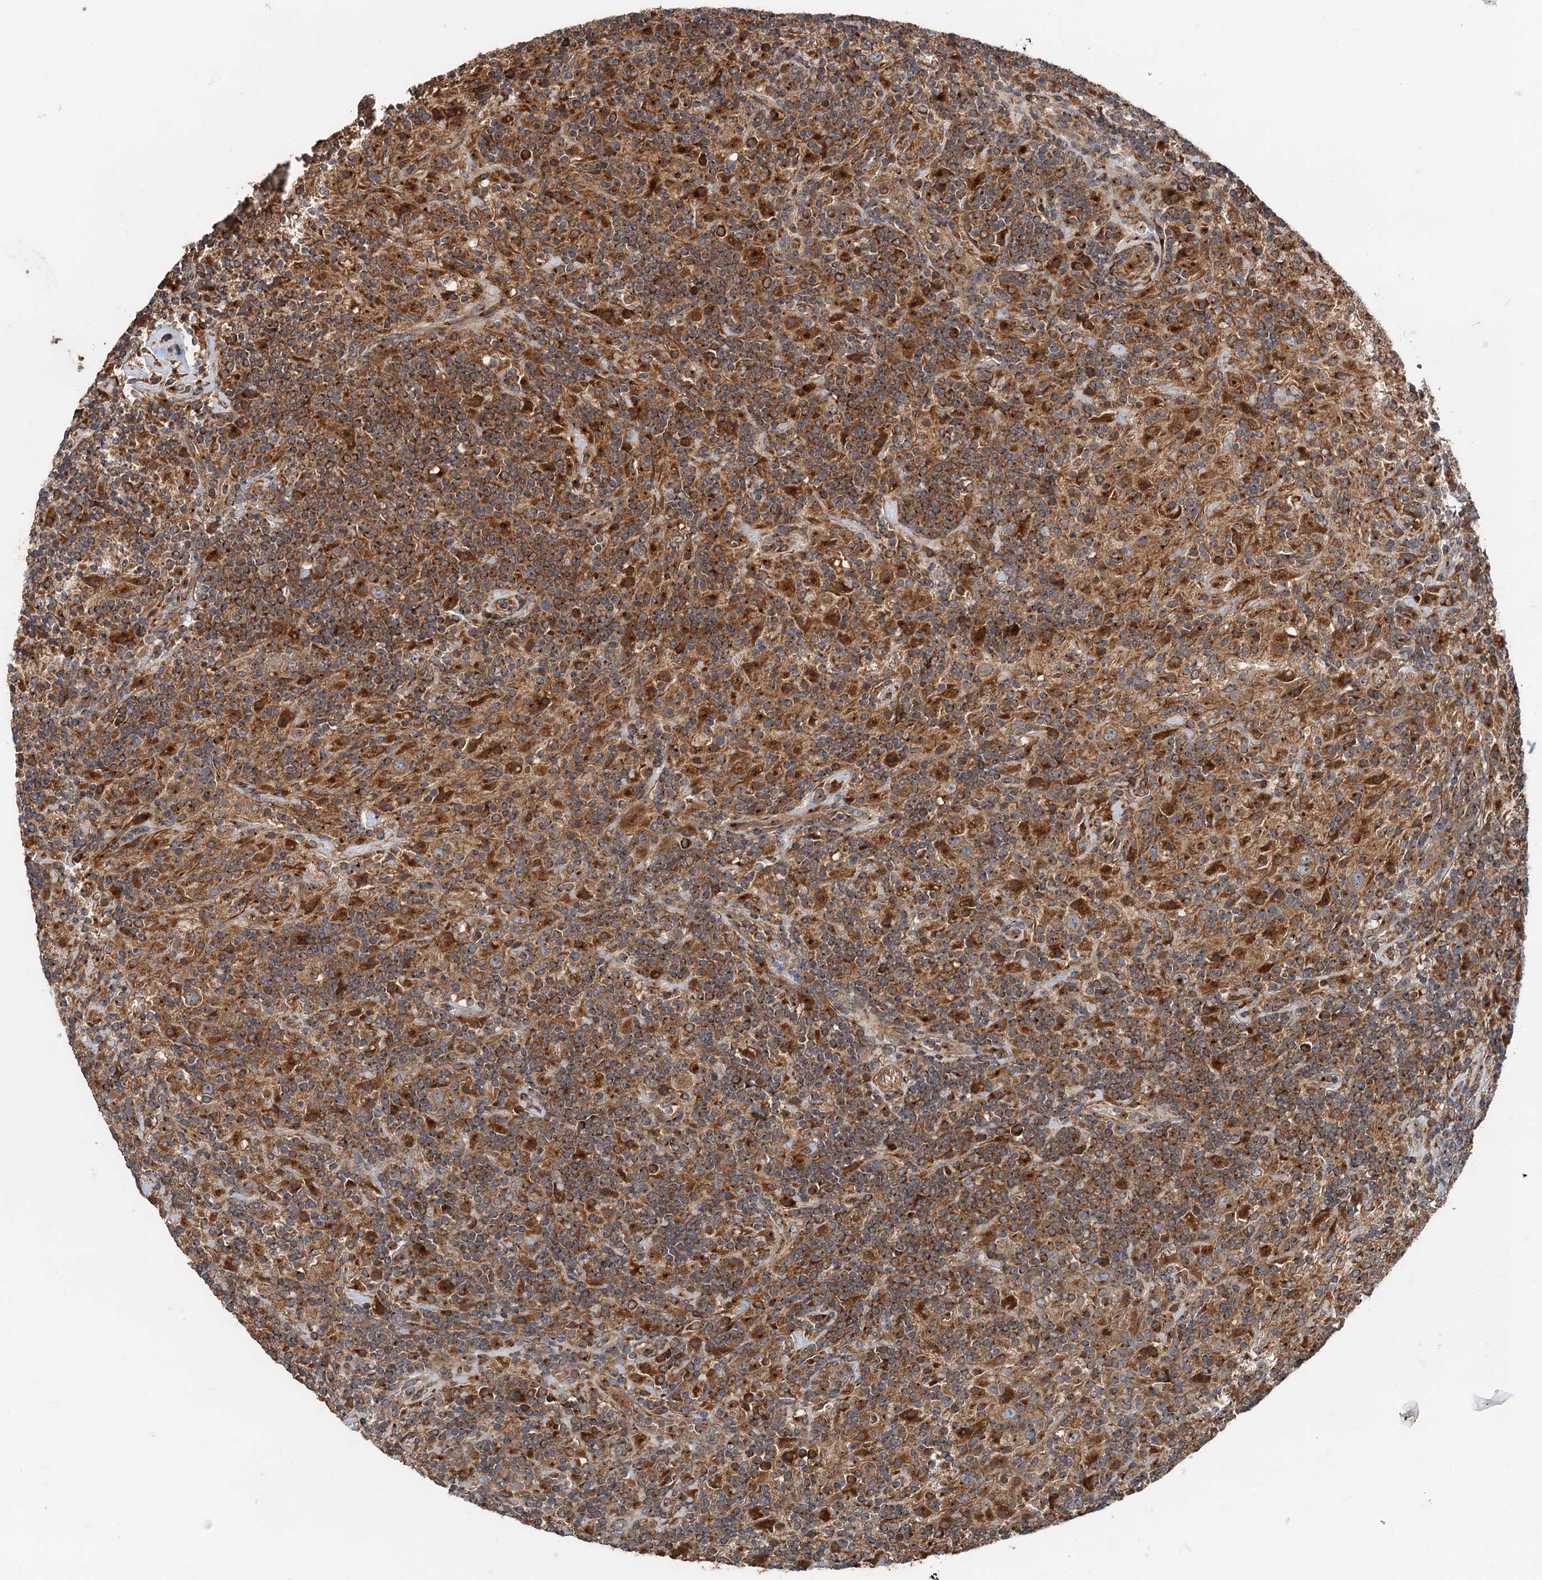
{"staining": {"intensity": "moderate", "quantity": ">75%", "location": "cytoplasmic/membranous"}, "tissue": "lymphoma", "cell_type": "Tumor cells", "image_type": "cancer", "snomed": [{"axis": "morphology", "description": "Hodgkin's disease, NOS"}, {"axis": "topography", "description": "Lymph node"}], "caption": "IHC of lymphoma displays medium levels of moderate cytoplasmic/membranous expression in approximately >75% of tumor cells. The protein is shown in brown color, while the nuclei are stained blue.", "gene": "ANKRD26", "patient": {"sex": "male", "age": 70}}